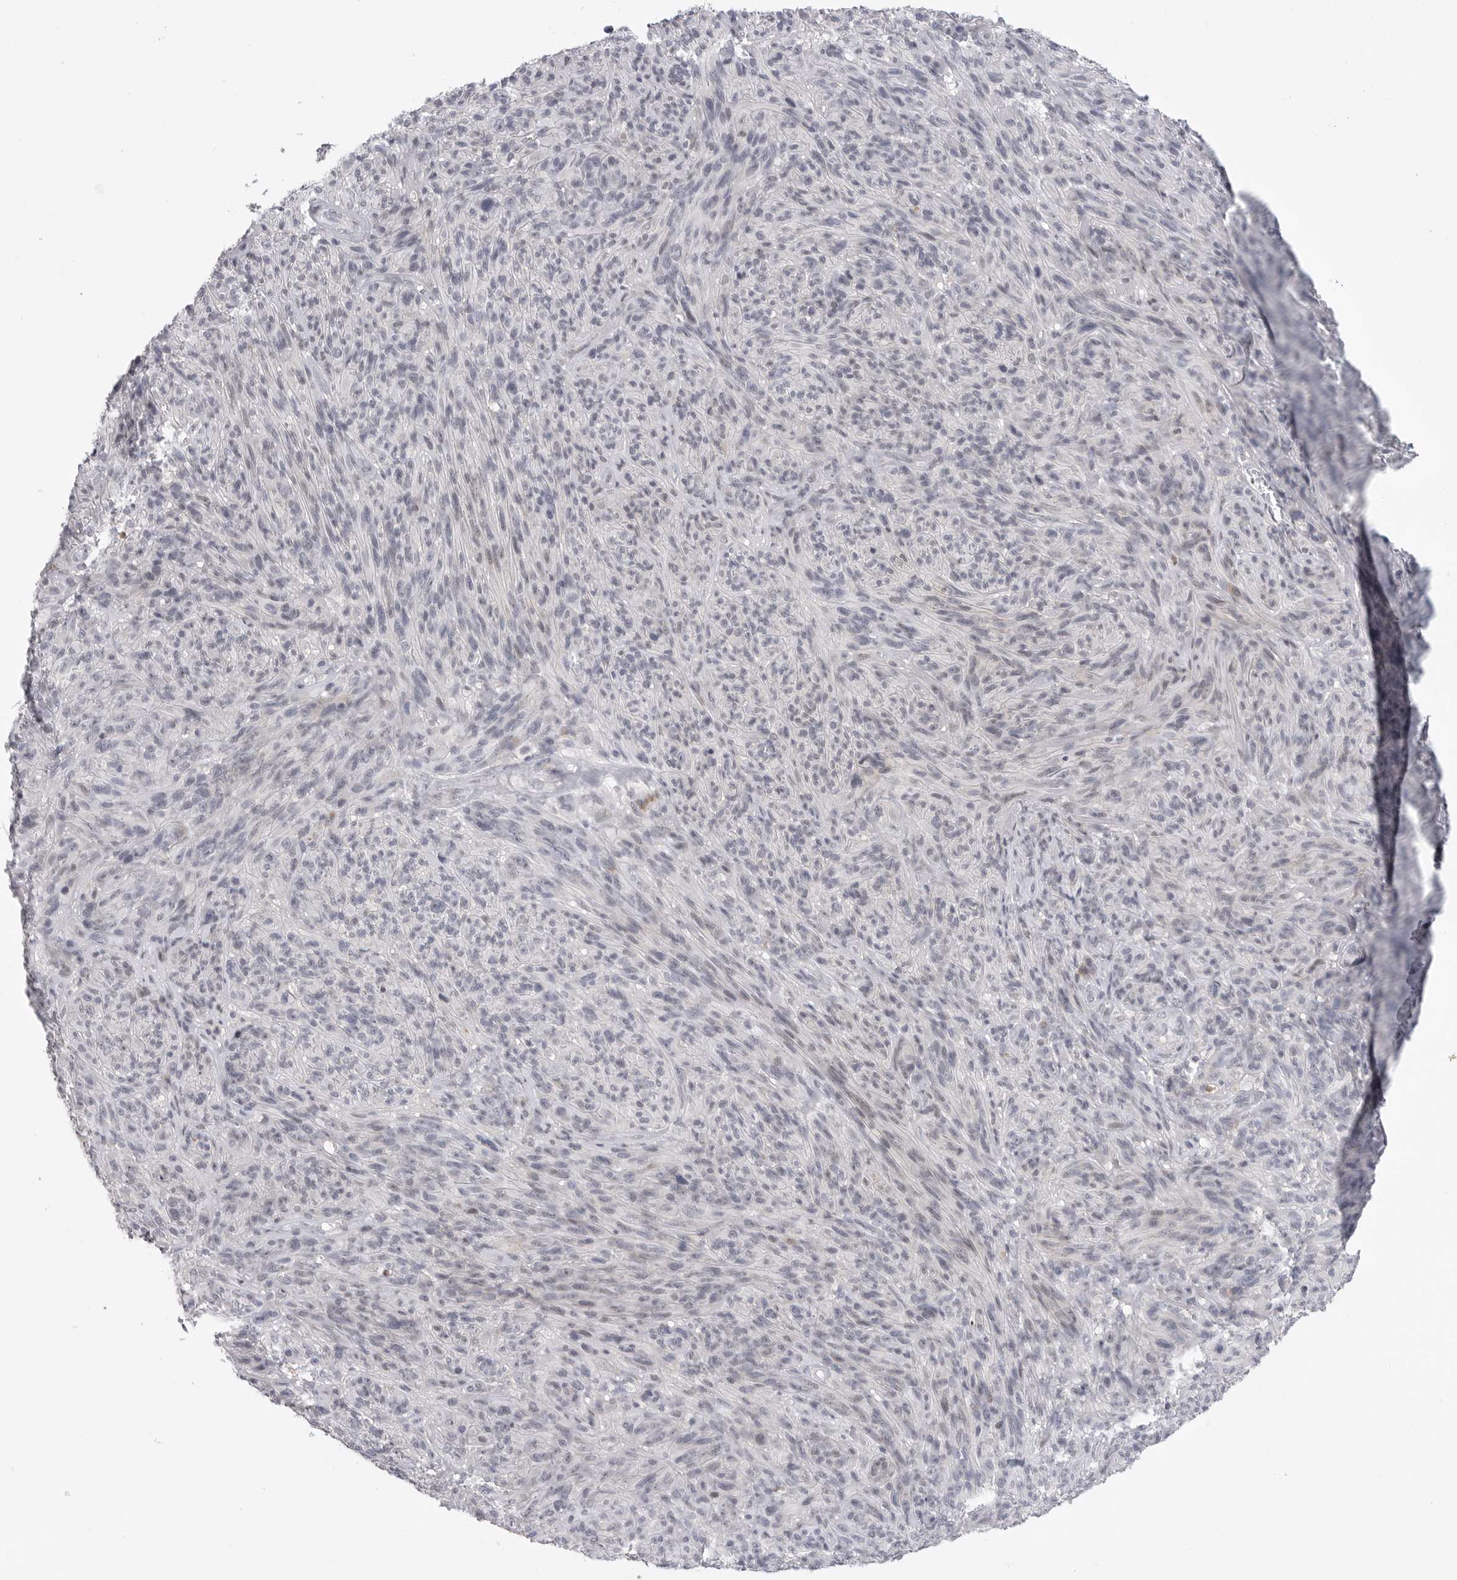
{"staining": {"intensity": "negative", "quantity": "none", "location": "none"}, "tissue": "melanoma", "cell_type": "Tumor cells", "image_type": "cancer", "snomed": [{"axis": "morphology", "description": "Malignant melanoma, NOS"}, {"axis": "topography", "description": "Skin of head"}], "caption": "Human melanoma stained for a protein using immunohistochemistry exhibits no expression in tumor cells.", "gene": "FBXO43", "patient": {"sex": "male", "age": 96}}